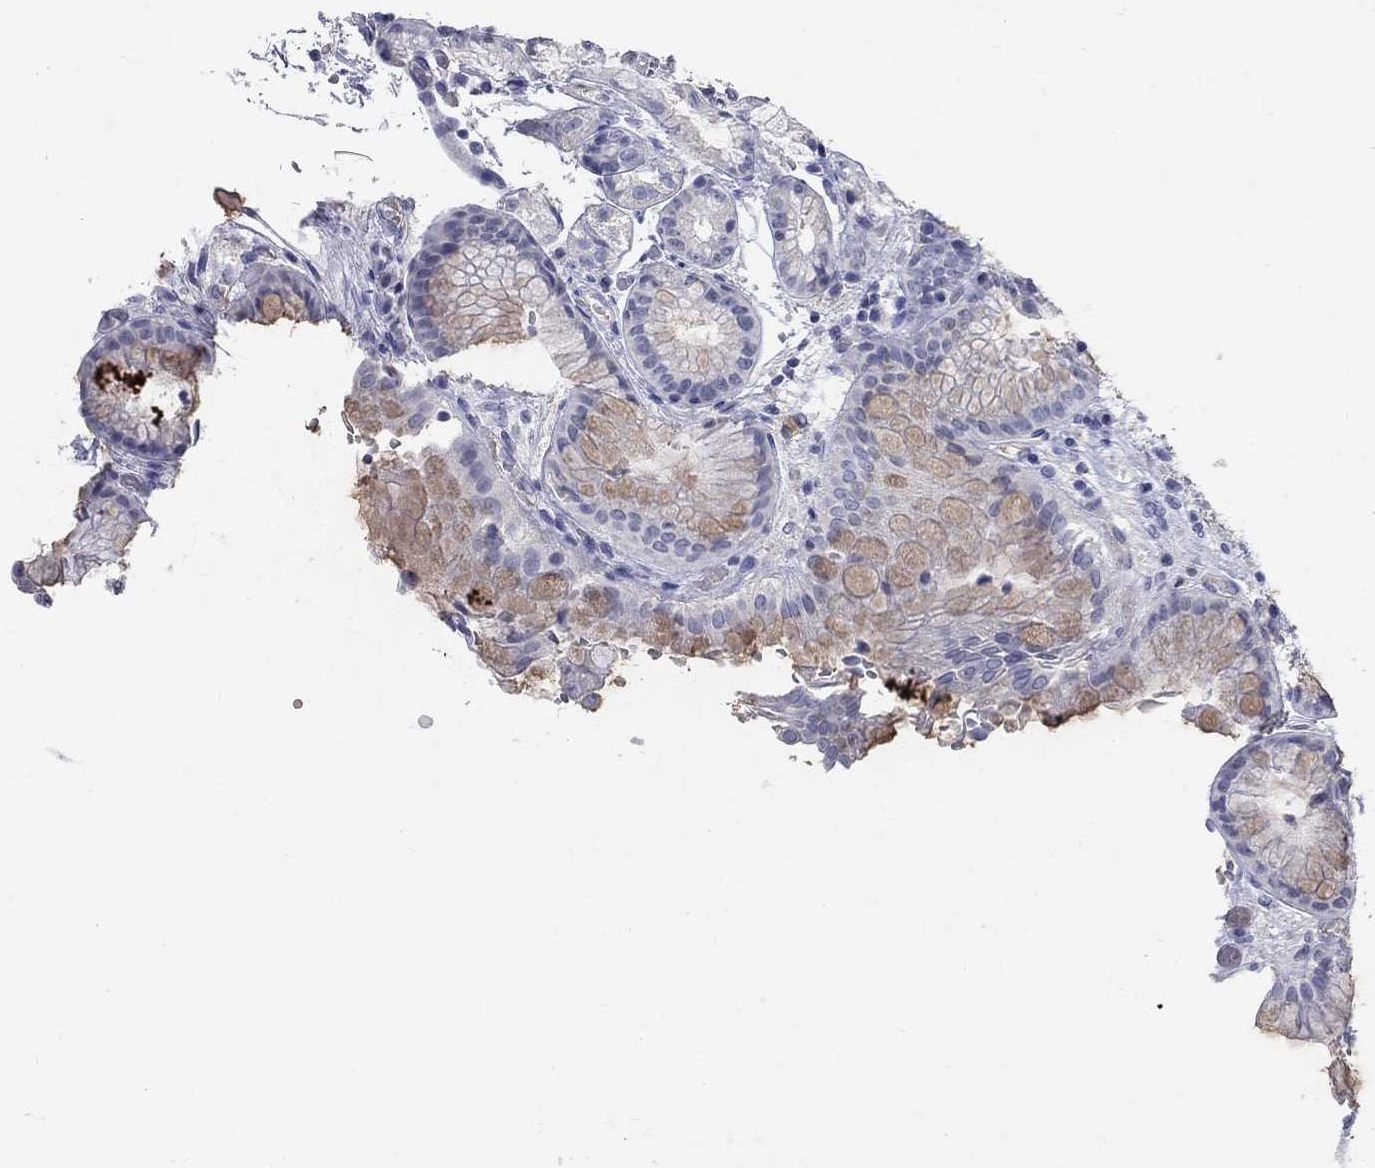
{"staining": {"intensity": "weak", "quantity": "<25%", "location": "cytoplasmic/membranous"}, "tissue": "stomach", "cell_type": "Glandular cells", "image_type": "normal", "snomed": [{"axis": "morphology", "description": "Normal tissue, NOS"}, {"axis": "topography", "description": "Stomach, upper"}], "caption": "This is an IHC histopathology image of unremarkable human stomach. There is no staining in glandular cells.", "gene": "PTH1R", "patient": {"sex": "male", "age": 72}}